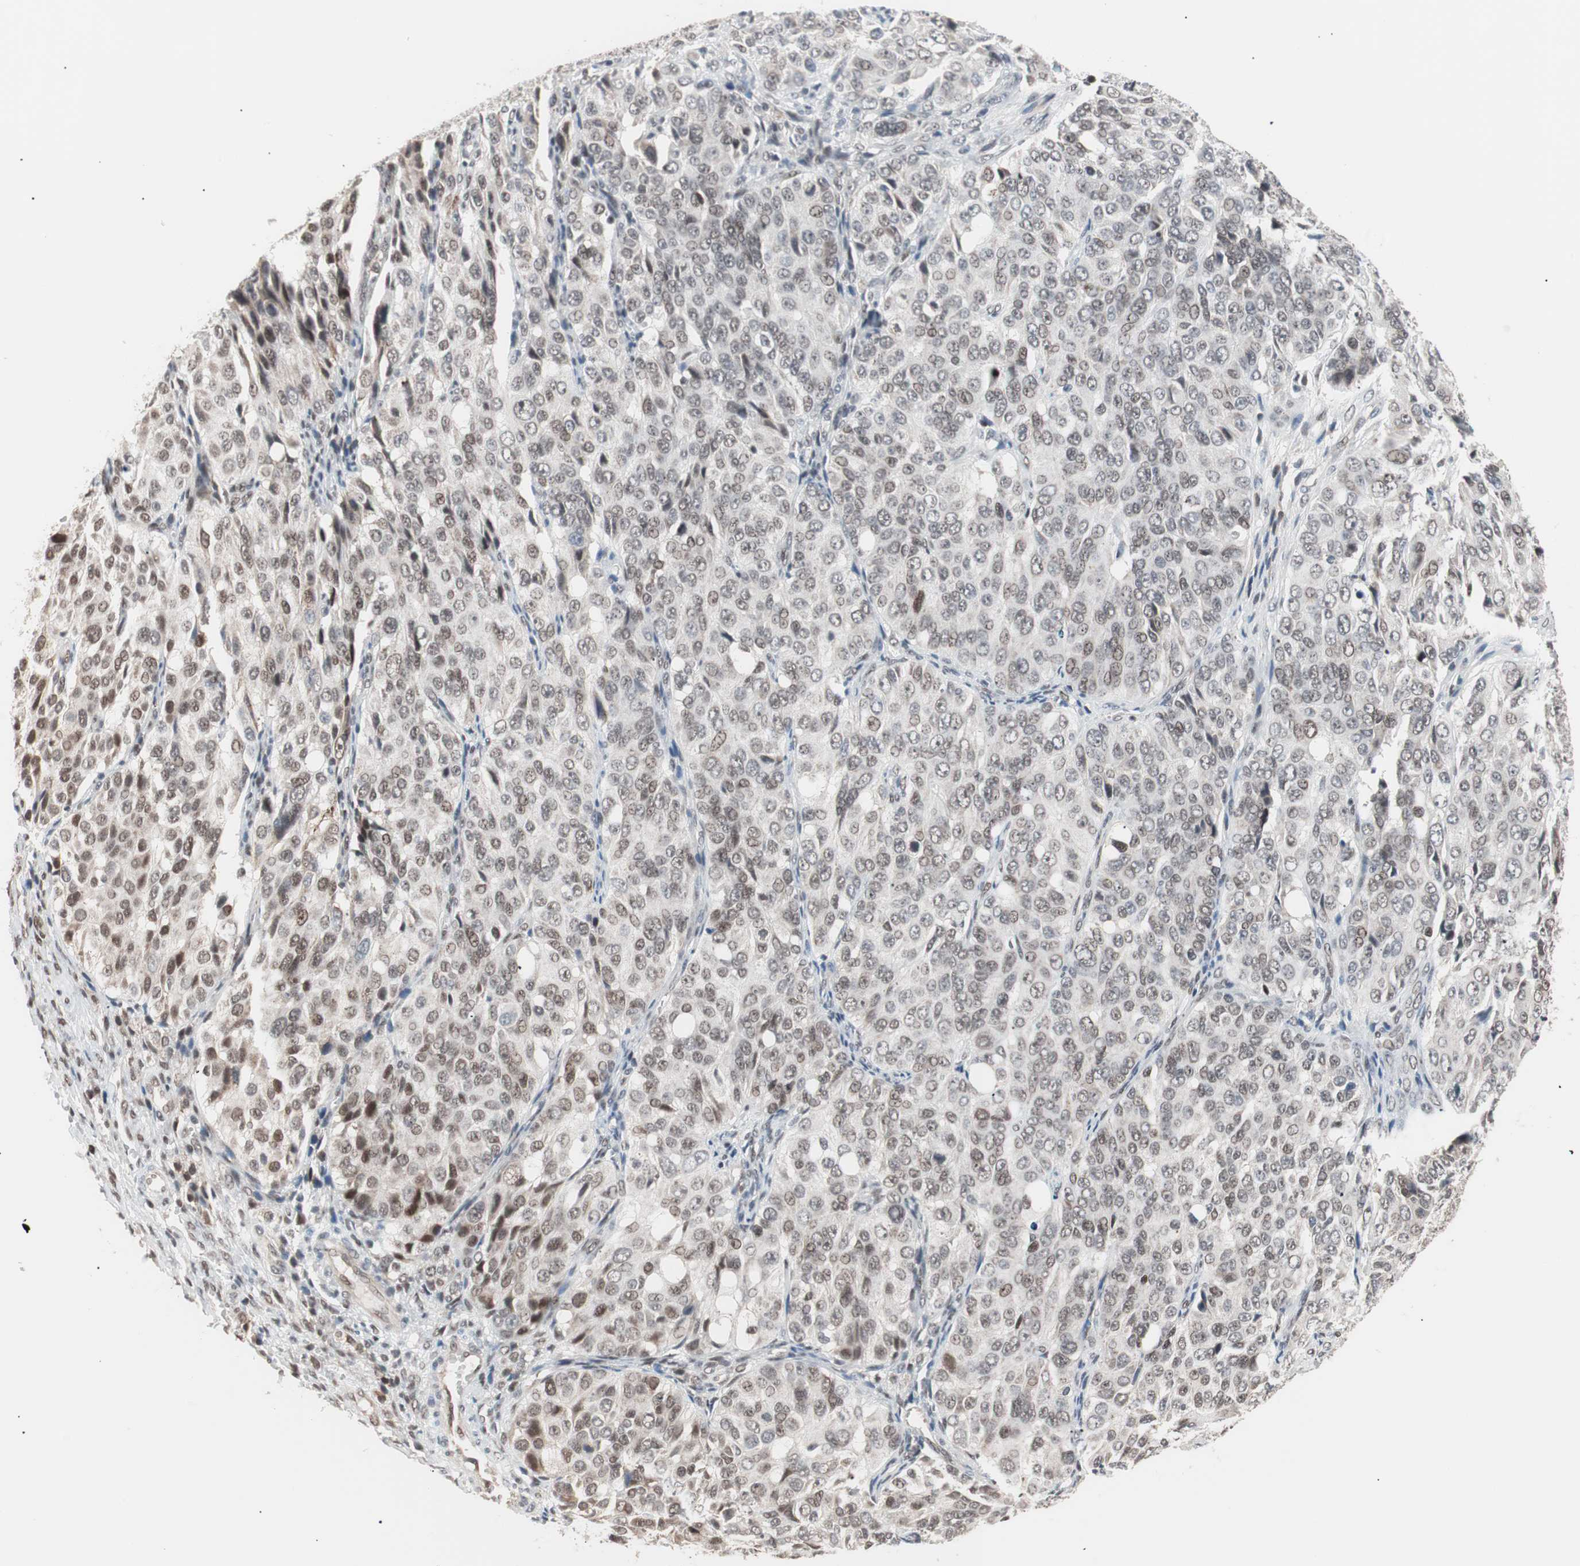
{"staining": {"intensity": "moderate", "quantity": "25%-75%", "location": "nuclear"}, "tissue": "ovarian cancer", "cell_type": "Tumor cells", "image_type": "cancer", "snomed": [{"axis": "morphology", "description": "Carcinoma, endometroid"}, {"axis": "topography", "description": "Ovary"}], "caption": "Immunohistochemistry (DAB (3,3'-diaminobenzidine)) staining of endometroid carcinoma (ovarian) demonstrates moderate nuclear protein positivity in approximately 25%-75% of tumor cells.", "gene": "LIG3", "patient": {"sex": "female", "age": 51}}